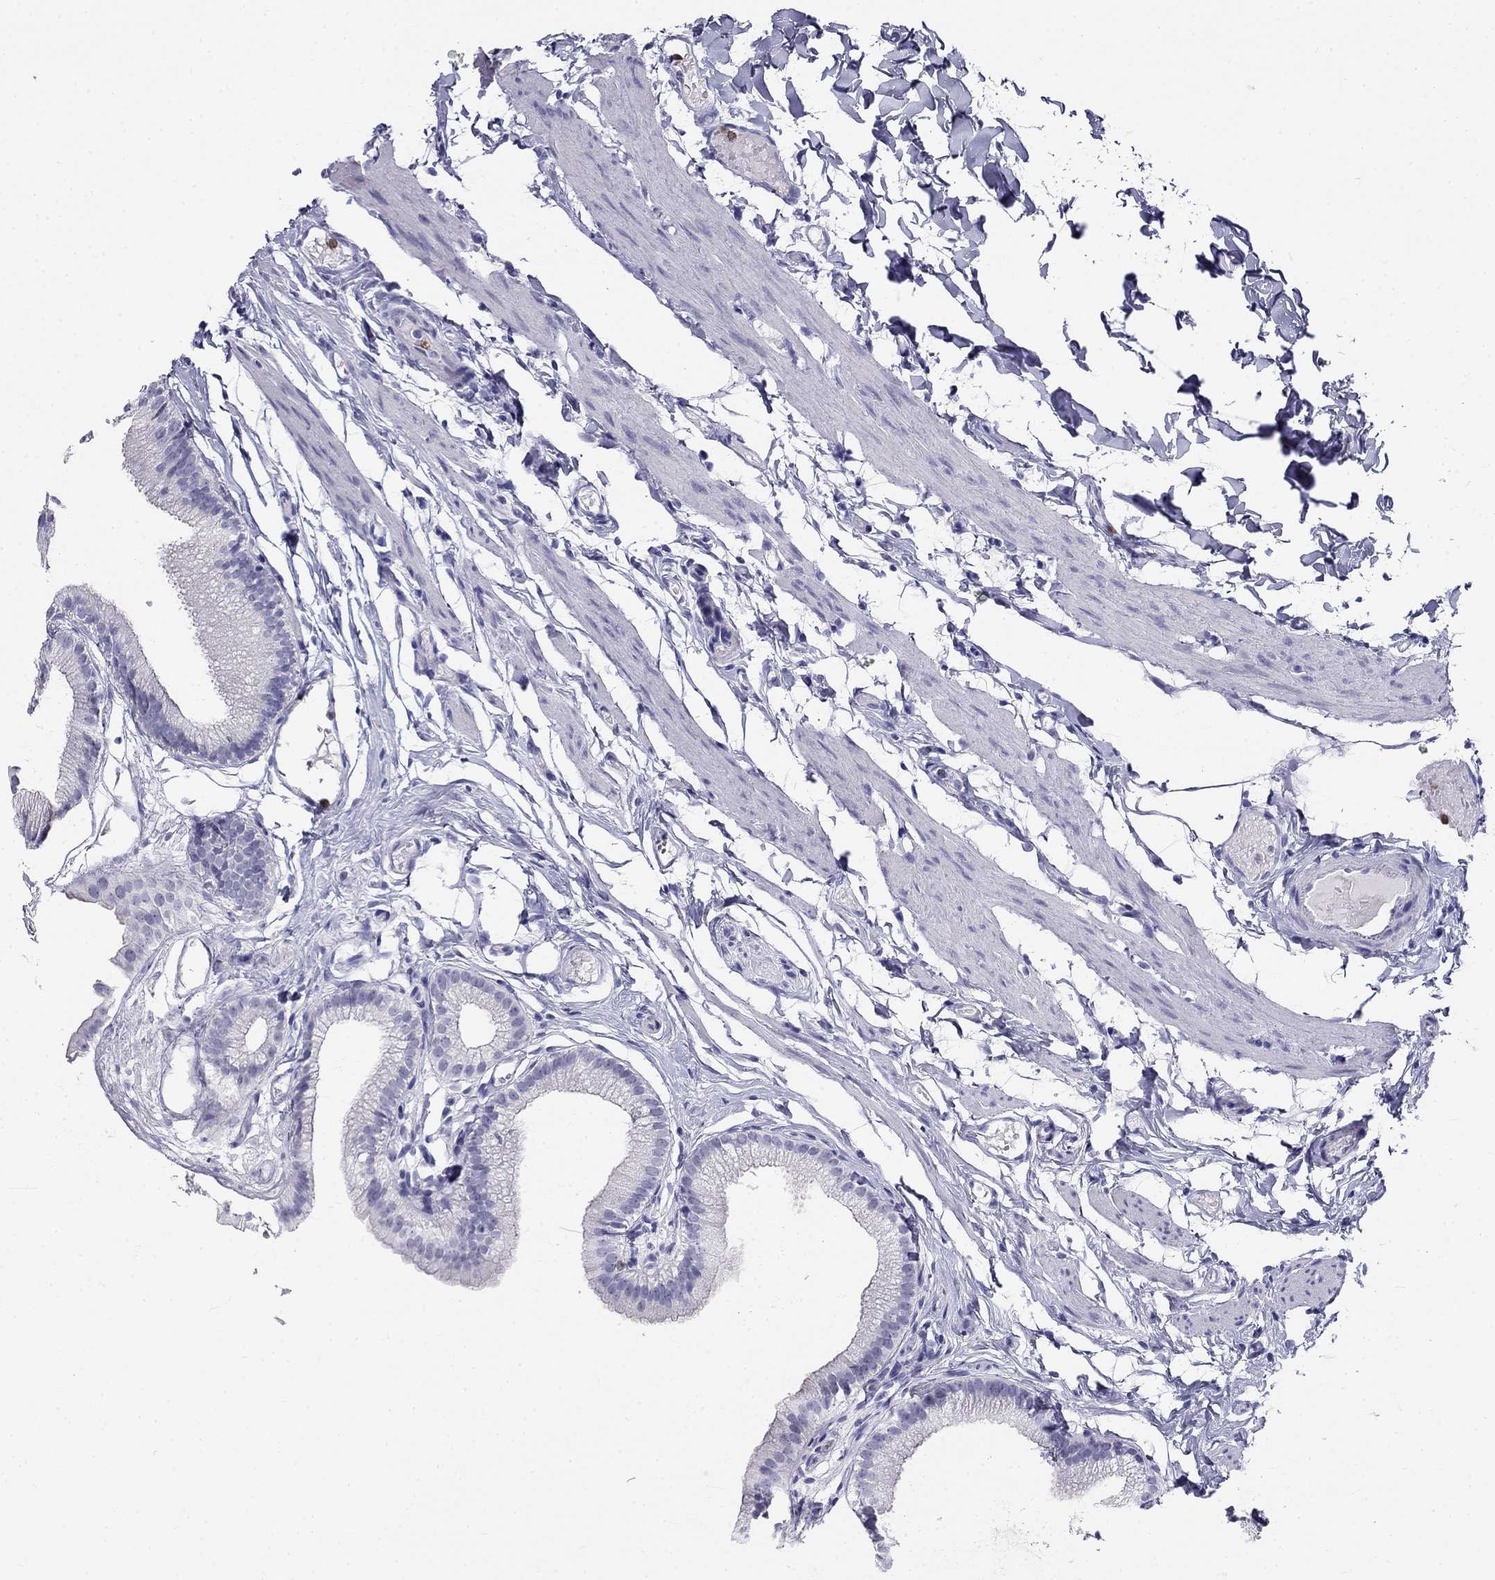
{"staining": {"intensity": "negative", "quantity": "none", "location": "none"}, "tissue": "gallbladder", "cell_type": "Glandular cells", "image_type": "normal", "snomed": [{"axis": "morphology", "description": "Normal tissue, NOS"}, {"axis": "topography", "description": "Gallbladder"}], "caption": "DAB (3,3'-diaminobenzidine) immunohistochemical staining of unremarkable human gallbladder reveals no significant expression in glandular cells.", "gene": "PPP1R36", "patient": {"sex": "female", "age": 45}}